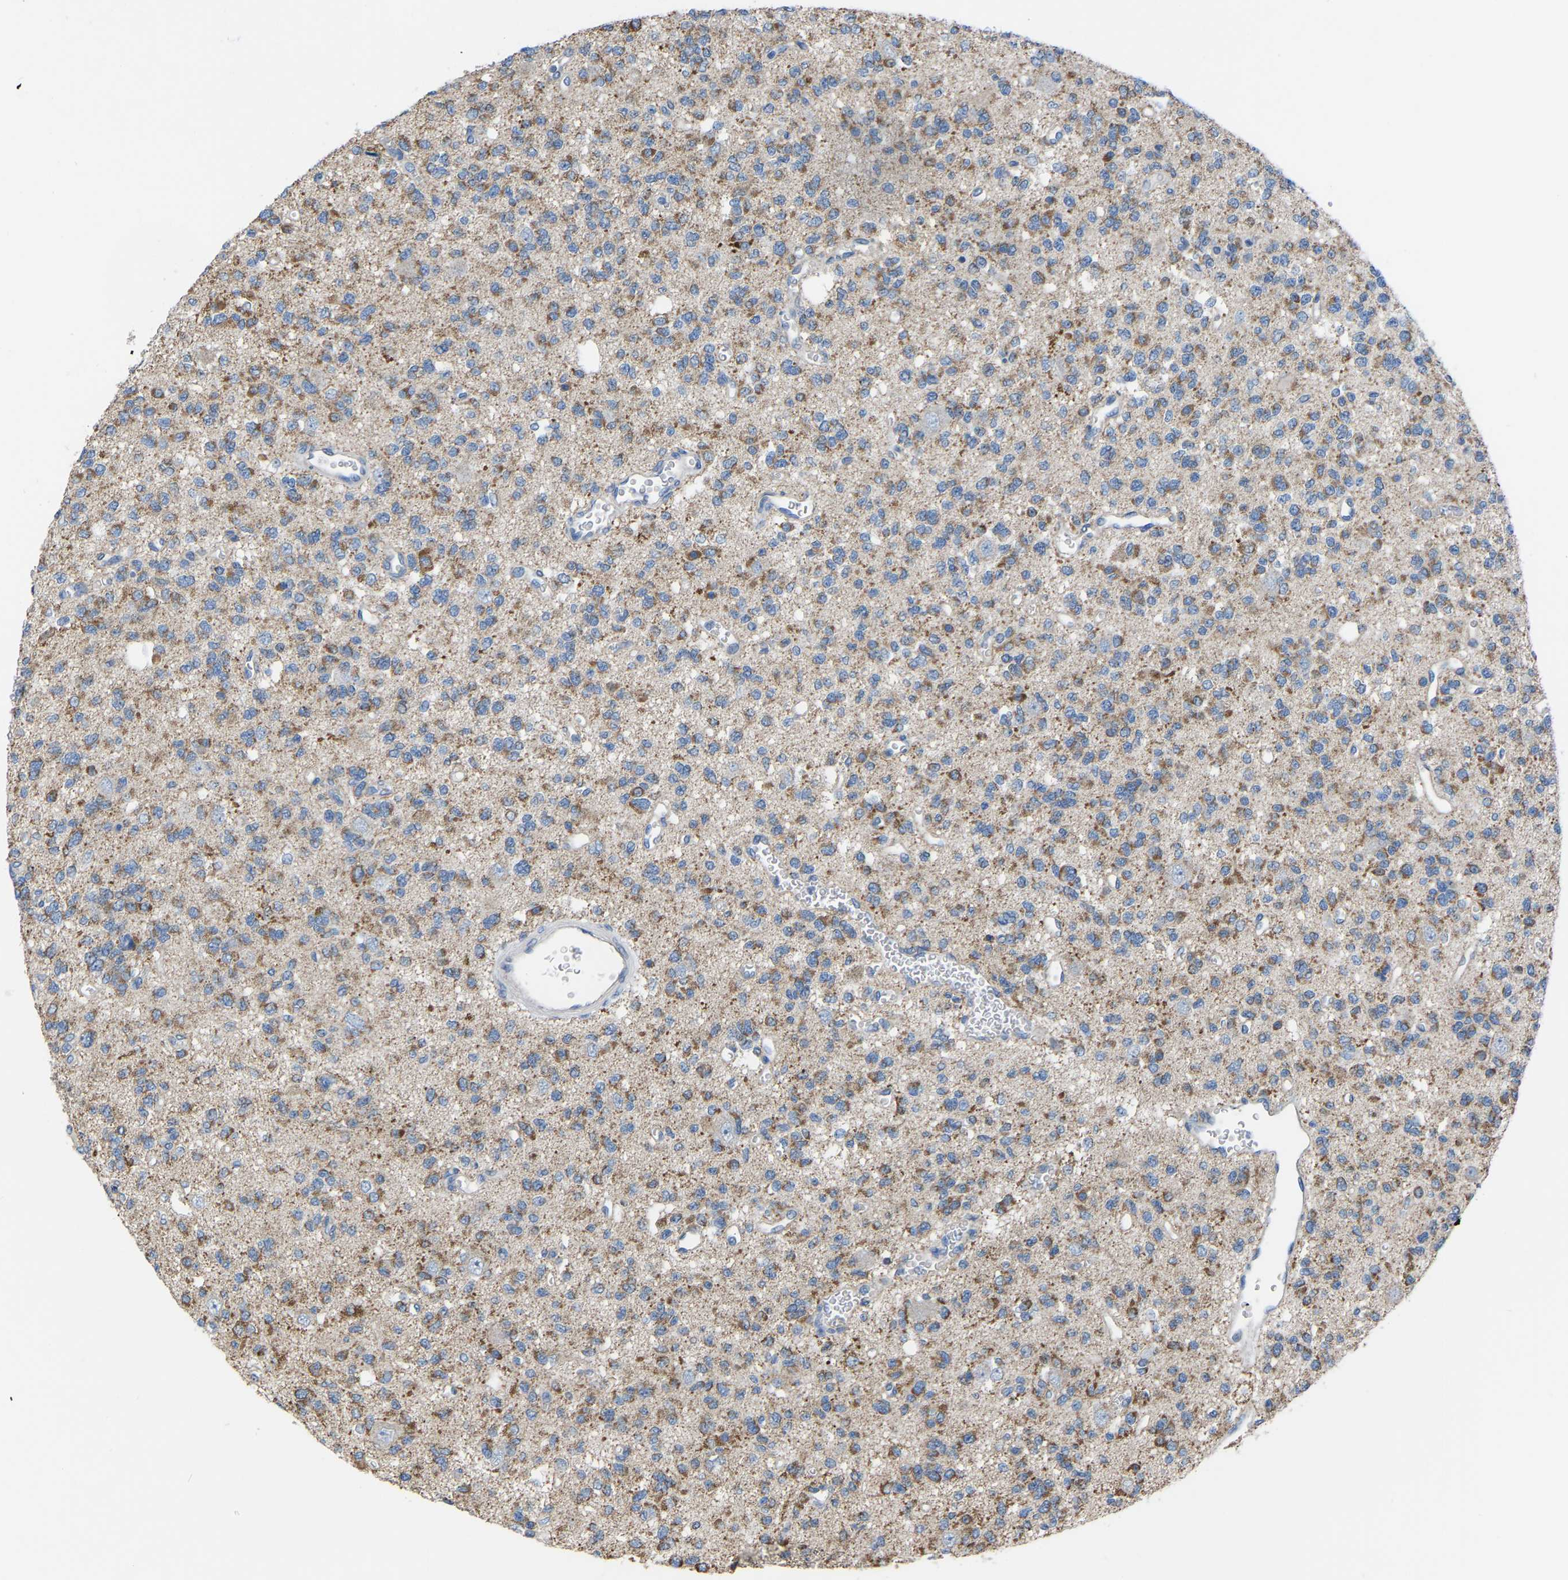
{"staining": {"intensity": "moderate", "quantity": "25%-75%", "location": "cytoplasmic/membranous"}, "tissue": "glioma", "cell_type": "Tumor cells", "image_type": "cancer", "snomed": [{"axis": "morphology", "description": "Glioma, malignant, Low grade"}, {"axis": "topography", "description": "Brain"}], "caption": "Approximately 25%-75% of tumor cells in malignant low-grade glioma display moderate cytoplasmic/membranous protein positivity as visualized by brown immunohistochemical staining.", "gene": "BCL10", "patient": {"sex": "male", "age": 38}}